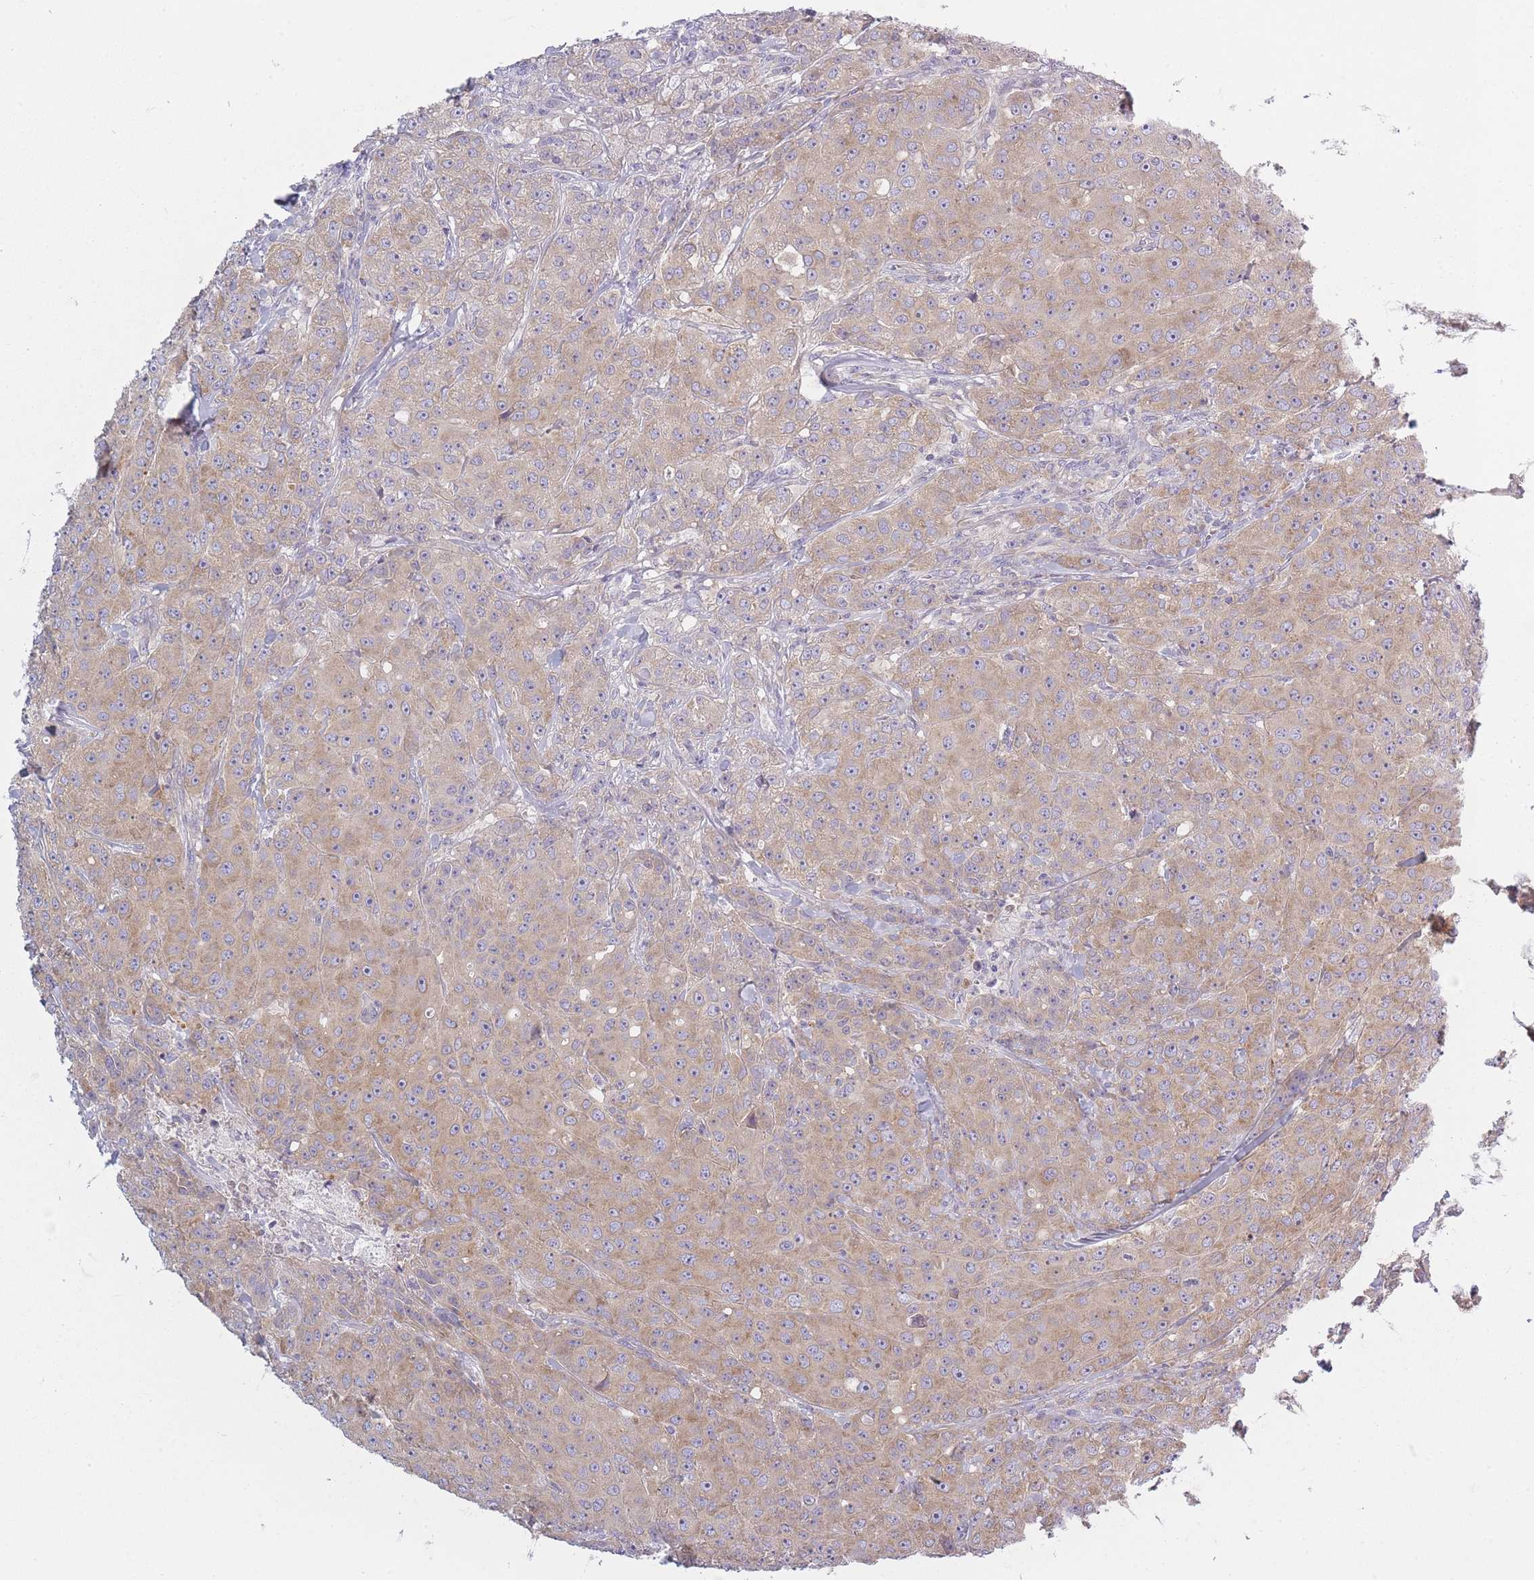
{"staining": {"intensity": "weak", "quantity": ">75%", "location": "cytoplasmic/membranous"}, "tissue": "breast cancer", "cell_type": "Tumor cells", "image_type": "cancer", "snomed": [{"axis": "morphology", "description": "Duct carcinoma"}, {"axis": "topography", "description": "Breast"}], "caption": "Tumor cells display low levels of weak cytoplasmic/membranous positivity in approximately >75% of cells in human intraductal carcinoma (breast).", "gene": "AP3M2", "patient": {"sex": "female", "age": 43}}